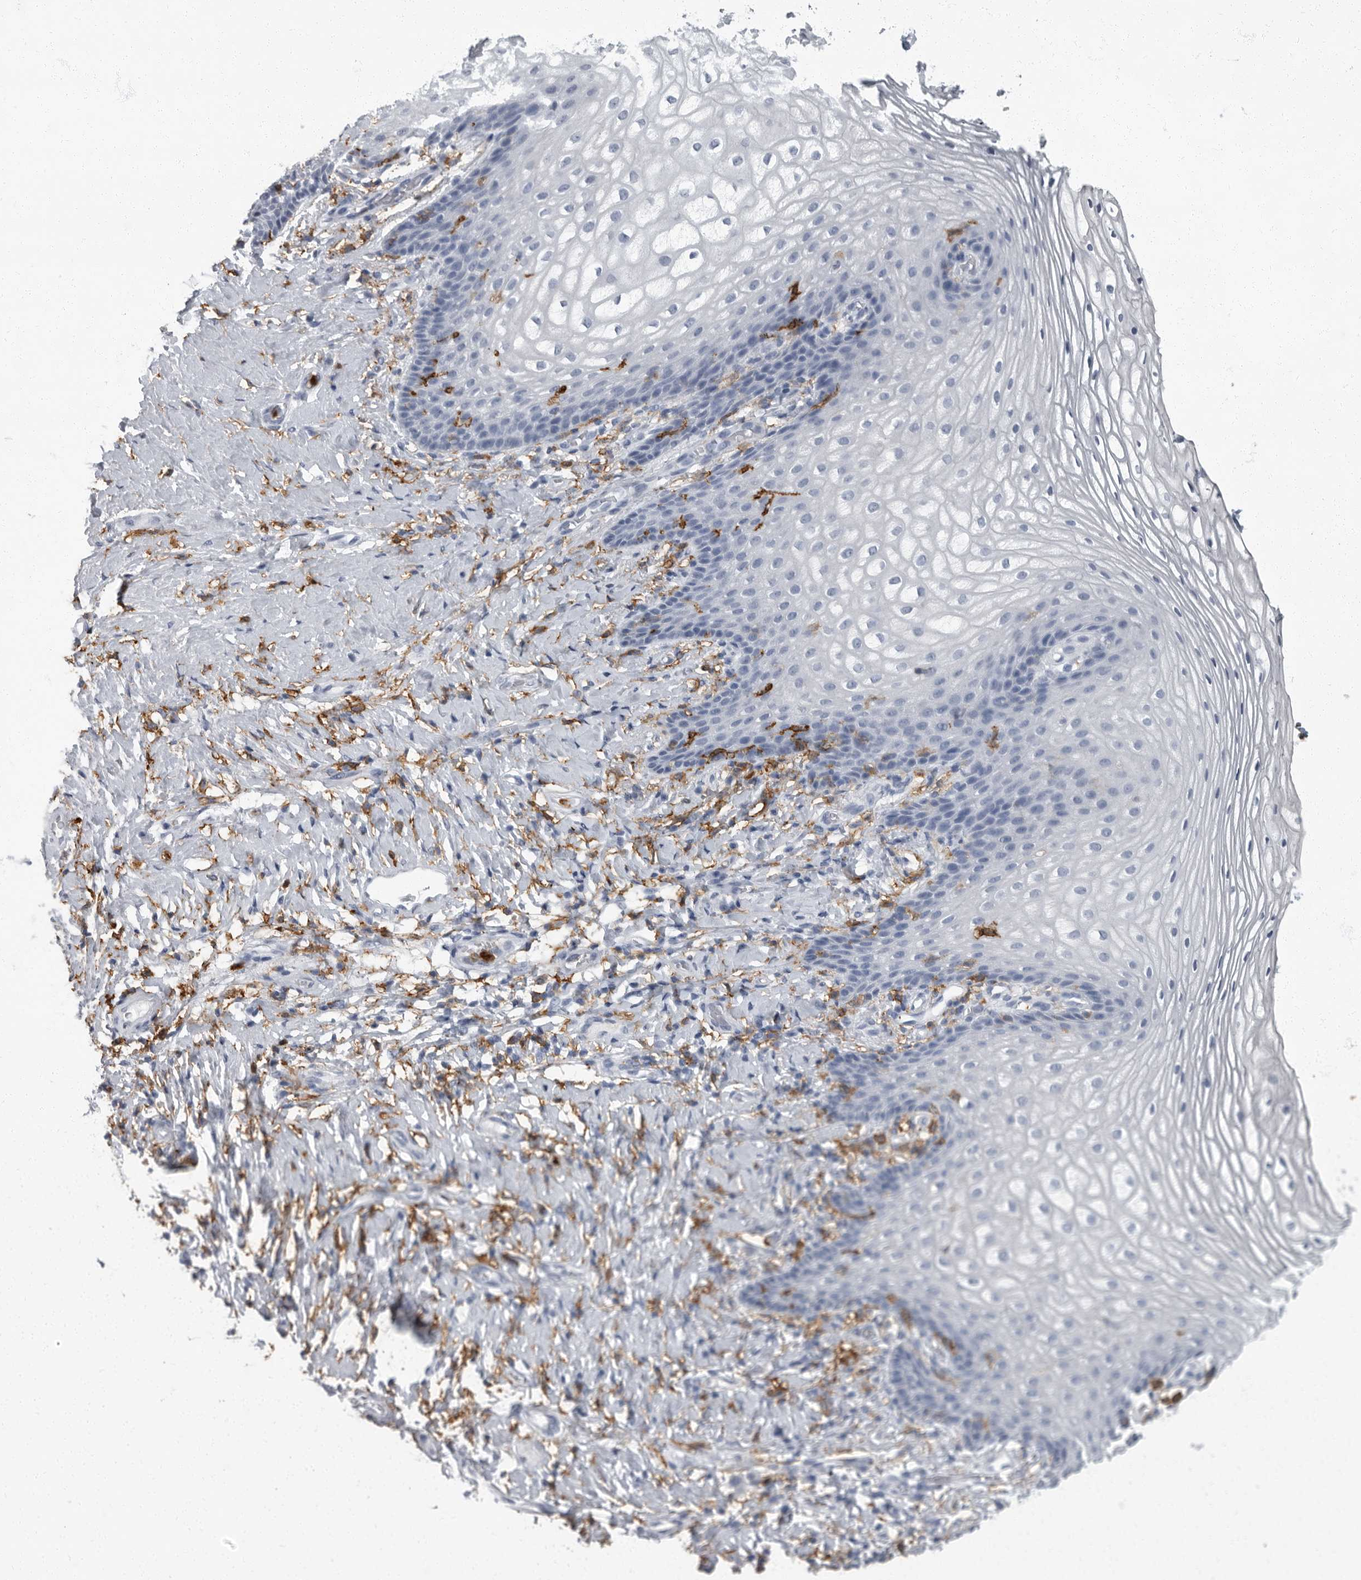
{"staining": {"intensity": "negative", "quantity": "none", "location": "none"}, "tissue": "vagina", "cell_type": "Squamous epithelial cells", "image_type": "normal", "snomed": [{"axis": "morphology", "description": "Normal tissue, NOS"}, {"axis": "topography", "description": "Vagina"}], "caption": "This is an immunohistochemistry (IHC) photomicrograph of unremarkable vagina. There is no expression in squamous epithelial cells.", "gene": "FCER1G", "patient": {"sex": "female", "age": 60}}